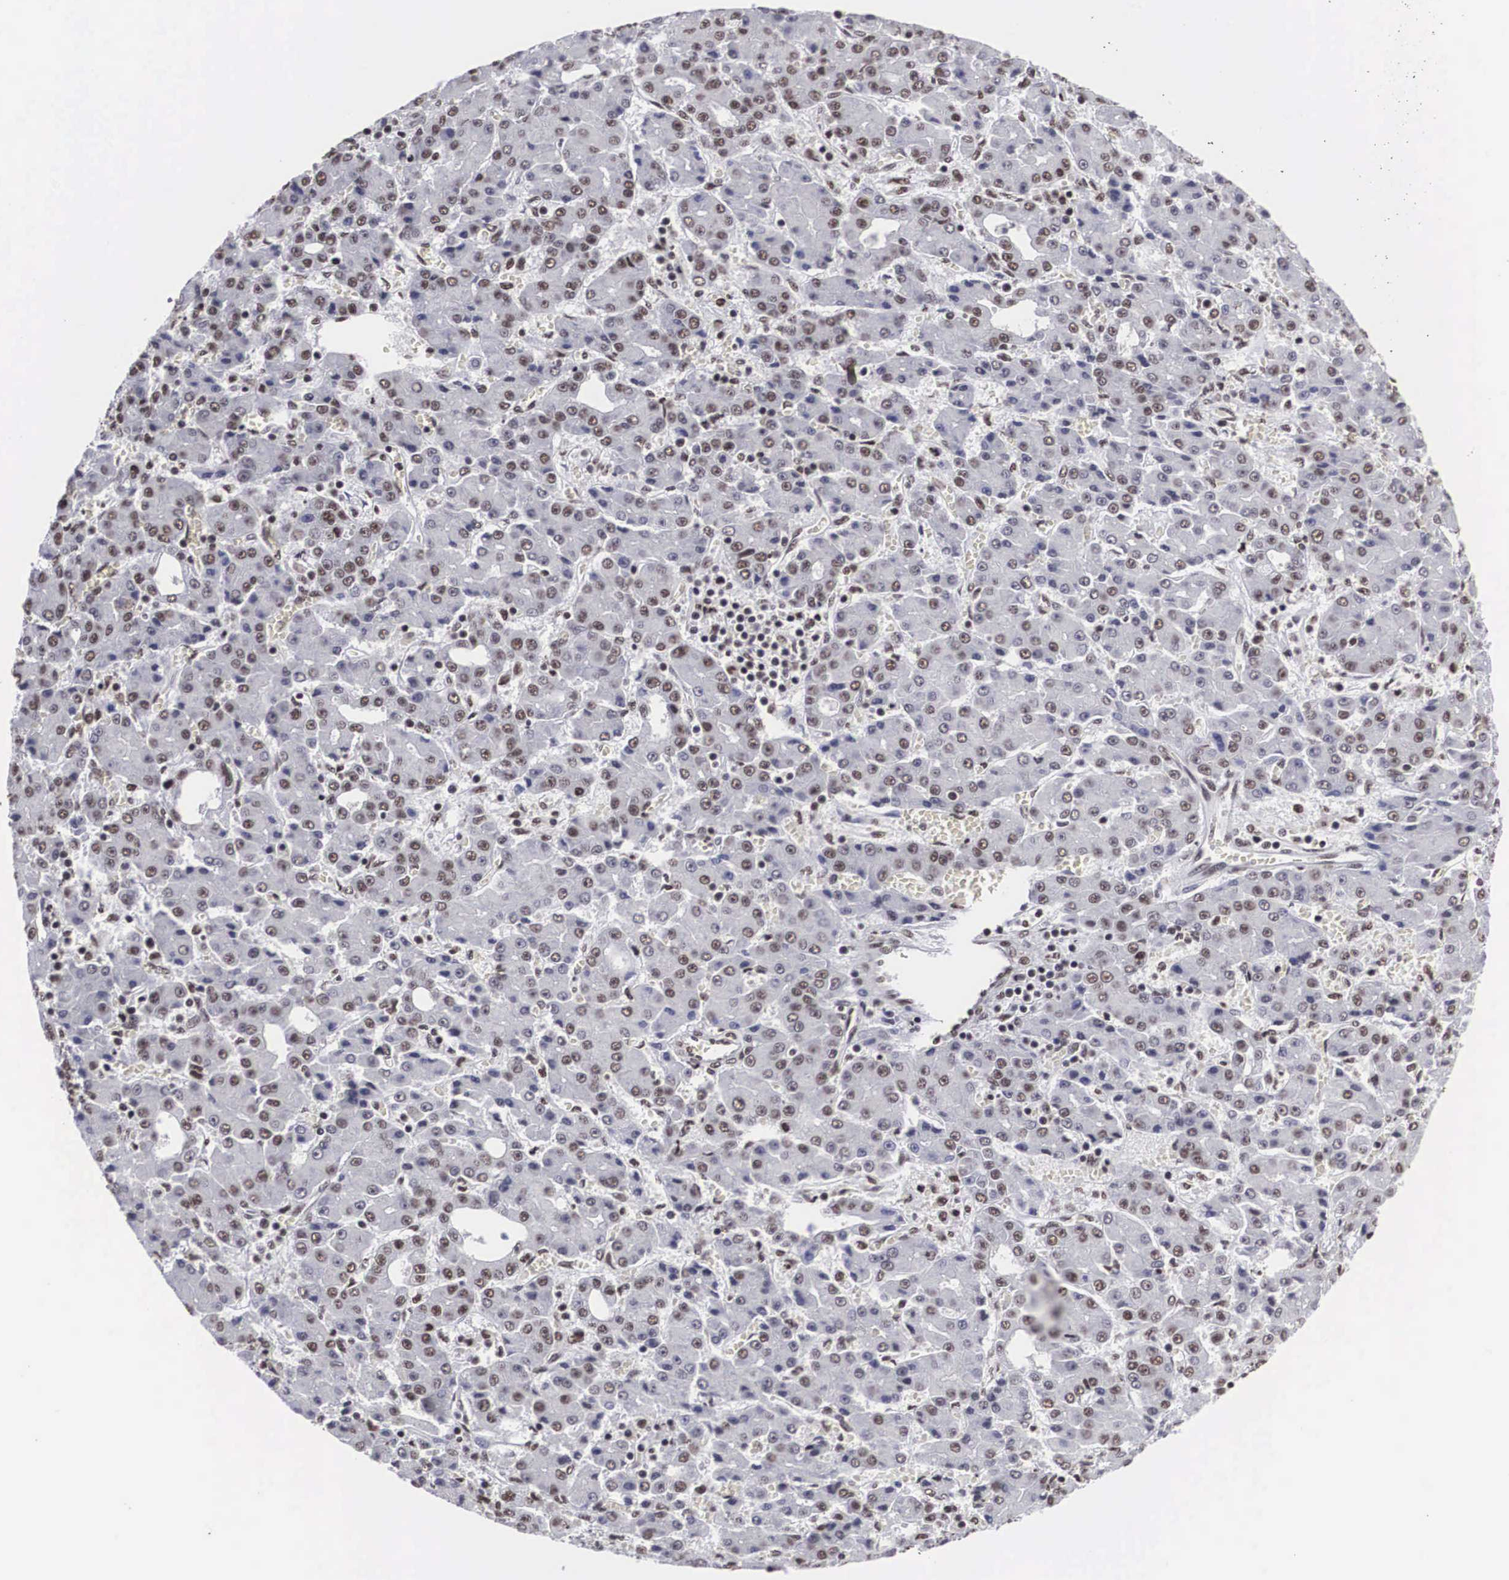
{"staining": {"intensity": "weak", "quantity": "25%-75%", "location": "nuclear"}, "tissue": "liver cancer", "cell_type": "Tumor cells", "image_type": "cancer", "snomed": [{"axis": "morphology", "description": "Carcinoma, Hepatocellular, NOS"}, {"axis": "topography", "description": "Liver"}], "caption": "The histopathology image reveals a brown stain indicating the presence of a protein in the nuclear of tumor cells in liver cancer.", "gene": "ACIN1", "patient": {"sex": "male", "age": 69}}